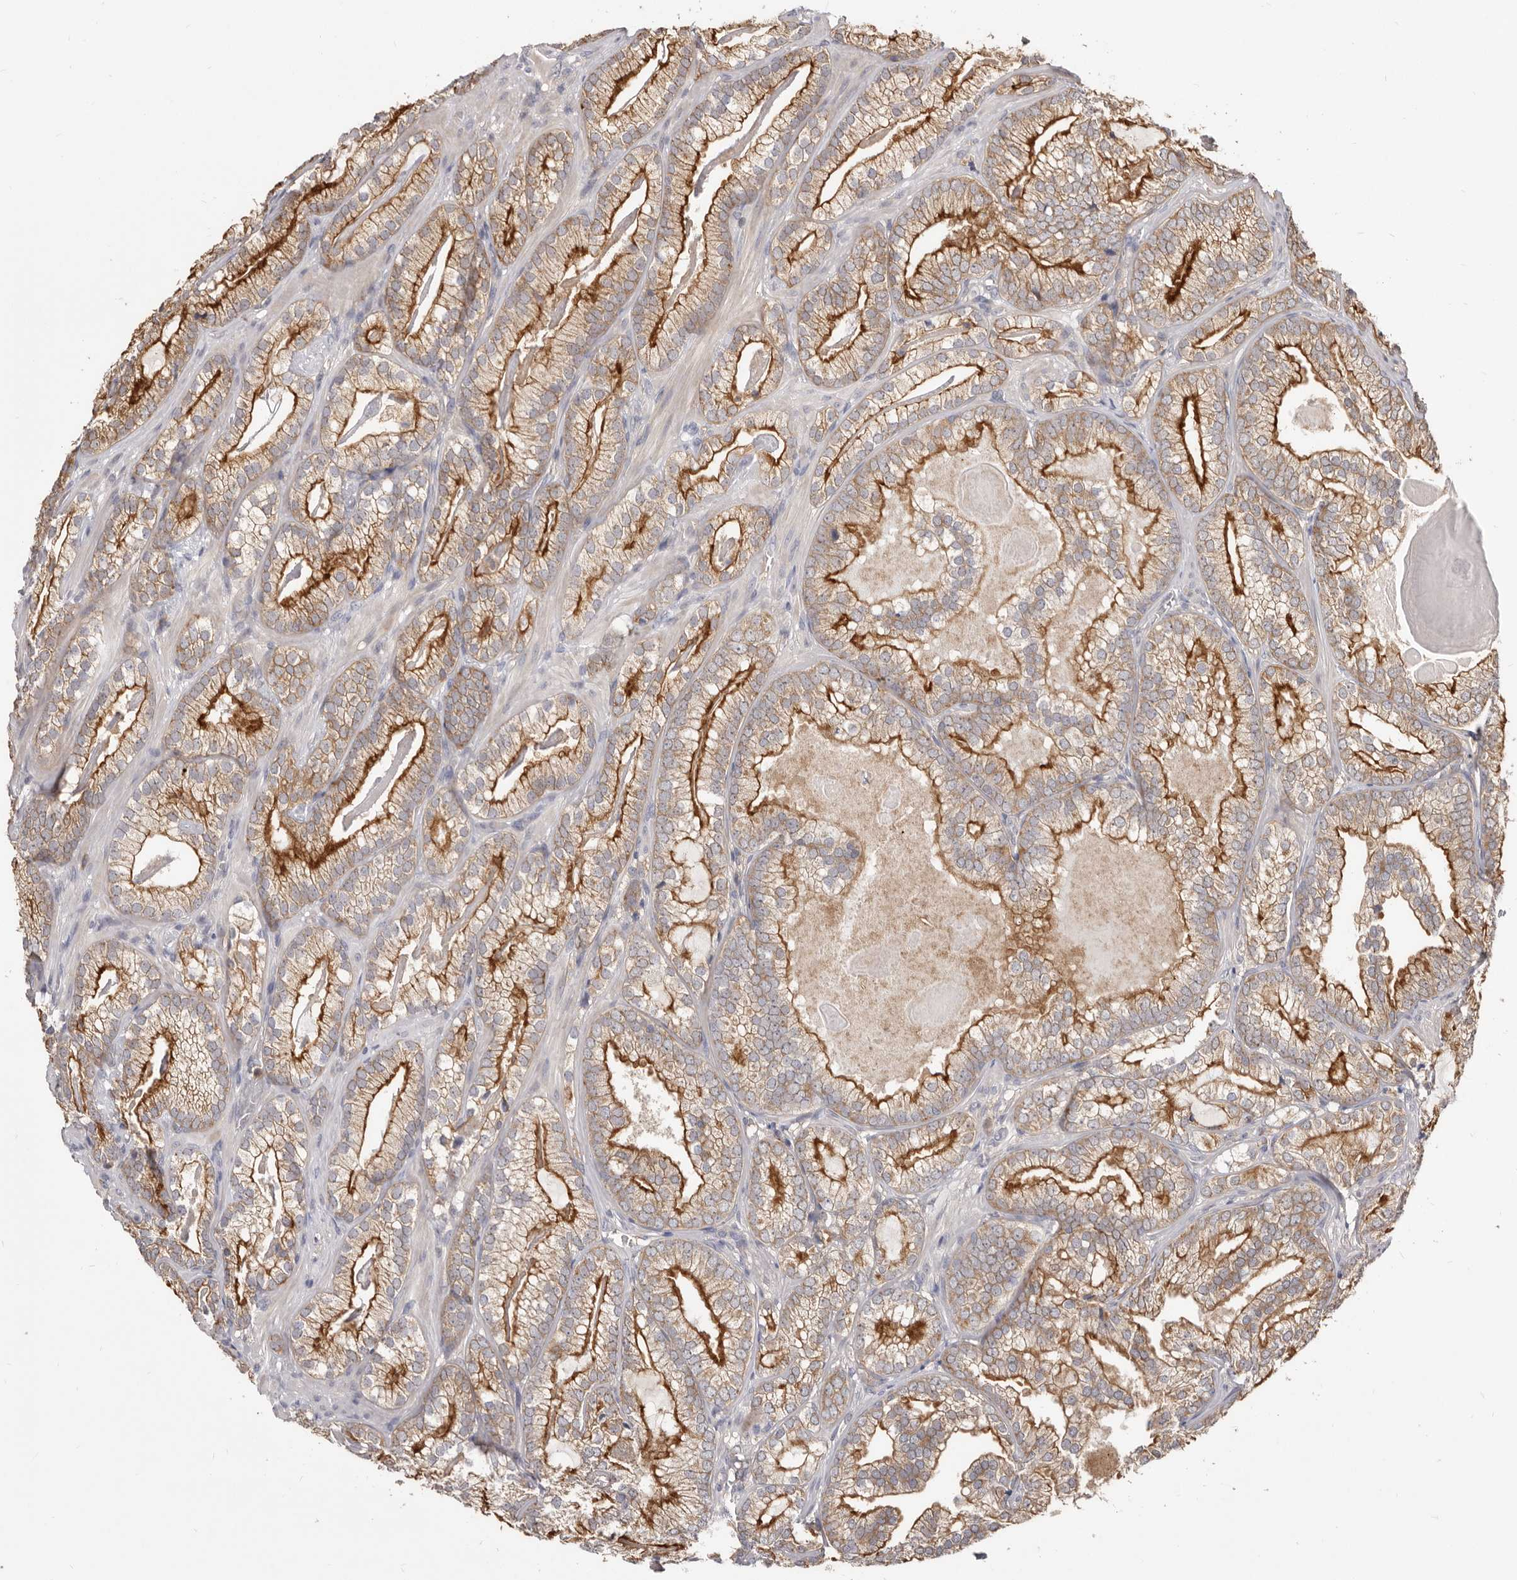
{"staining": {"intensity": "moderate", "quantity": "25%-75%", "location": "cytoplasmic/membranous"}, "tissue": "prostate cancer", "cell_type": "Tumor cells", "image_type": "cancer", "snomed": [{"axis": "morphology", "description": "Adenocarcinoma, Low grade"}, {"axis": "topography", "description": "Prostate"}], "caption": "A medium amount of moderate cytoplasmic/membranous expression is appreciated in about 25%-75% of tumor cells in low-grade adenocarcinoma (prostate) tissue.", "gene": "TC2N", "patient": {"sex": "male", "age": 72}}